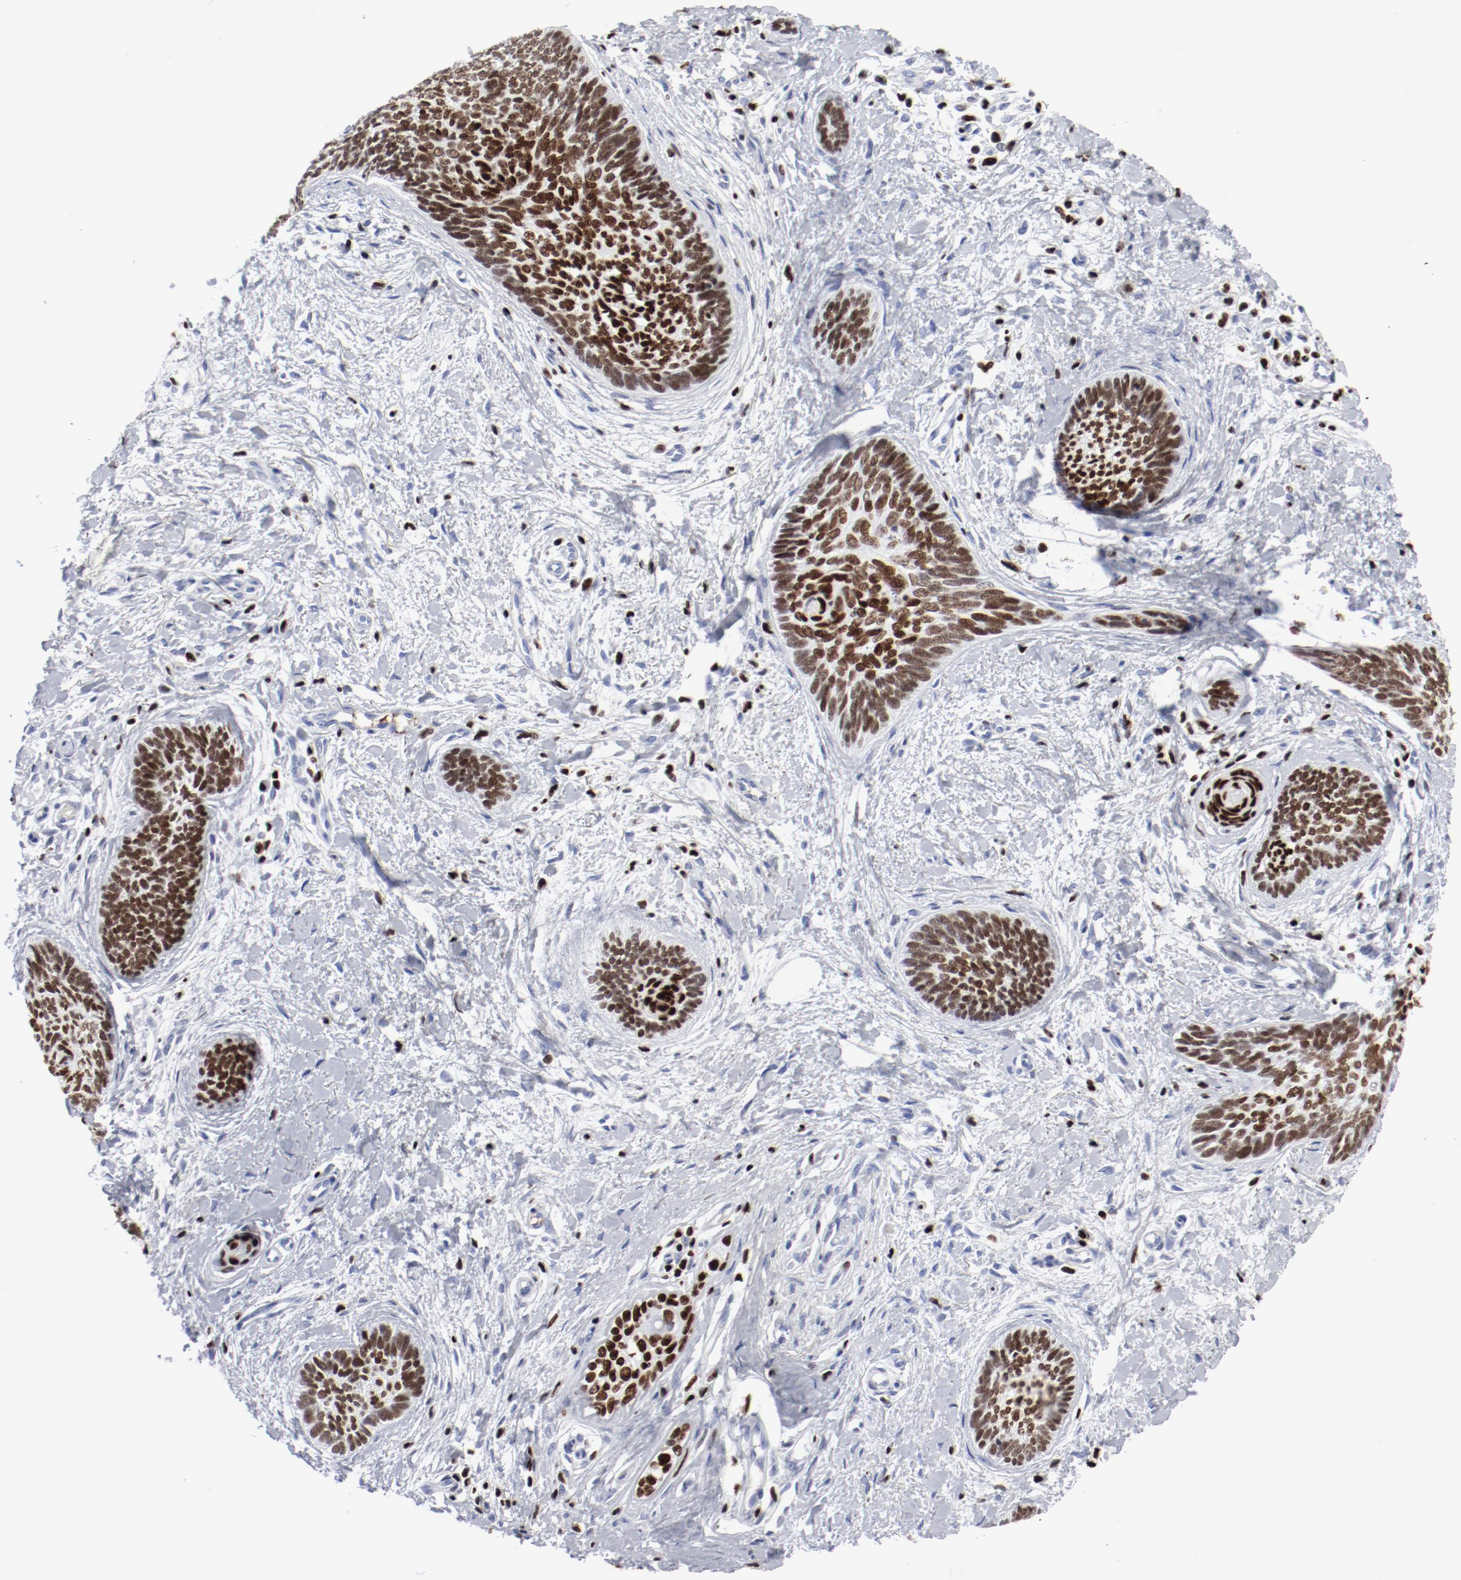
{"staining": {"intensity": "strong", "quantity": ">75%", "location": "nuclear"}, "tissue": "skin cancer", "cell_type": "Tumor cells", "image_type": "cancer", "snomed": [{"axis": "morphology", "description": "Basal cell carcinoma"}, {"axis": "topography", "description": "Skin"}], "caption": "Human skin basal cell carcinoma stained with a brown dye exhibits strong nuclear positive staining in approximately >75% of tumor cells.", "gene": "SMARCC2", "patient": {"sex": "female", "age": 81}}